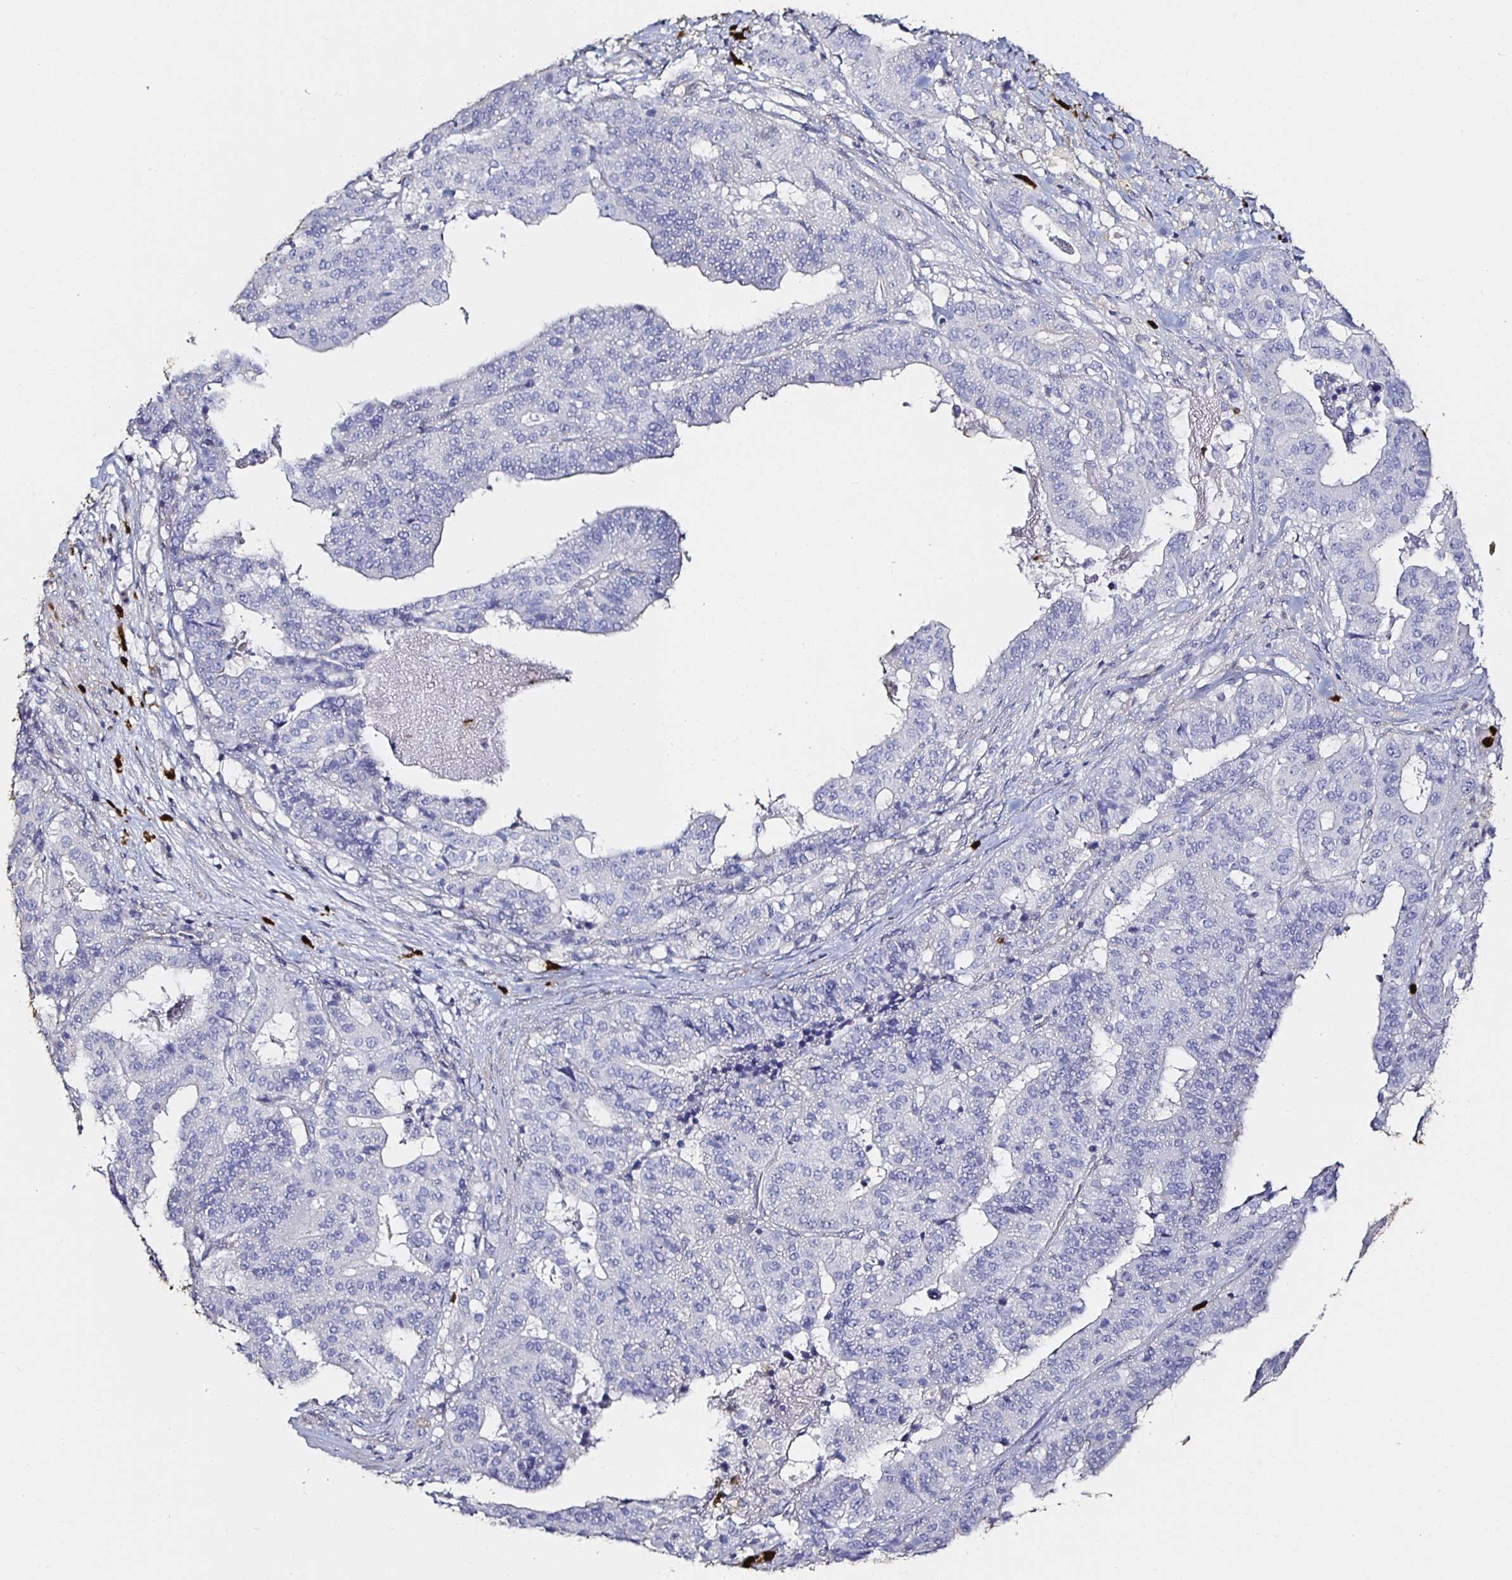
{"staining": {"intensity": "negative", "quantity": "none", "location": "none"}, "tissue": "stomach cancer", "cell_type": "Tumor cells", "image_type": "cancer", "snomed": [{"axis": "morphology", "description": "Adenocarcinoma, NOS"}, {"axis": "topography", "description": "Stomach"}], "caption": "Immunohistochemistry (IHC) photomicrograph of neoplastic tissue: adenocarcinoma (stomach) stained with DAB shows no significant protein positivity in tumor cells.", "gene": "TLR4", "patient": {"sex": "male", "age": 48}}